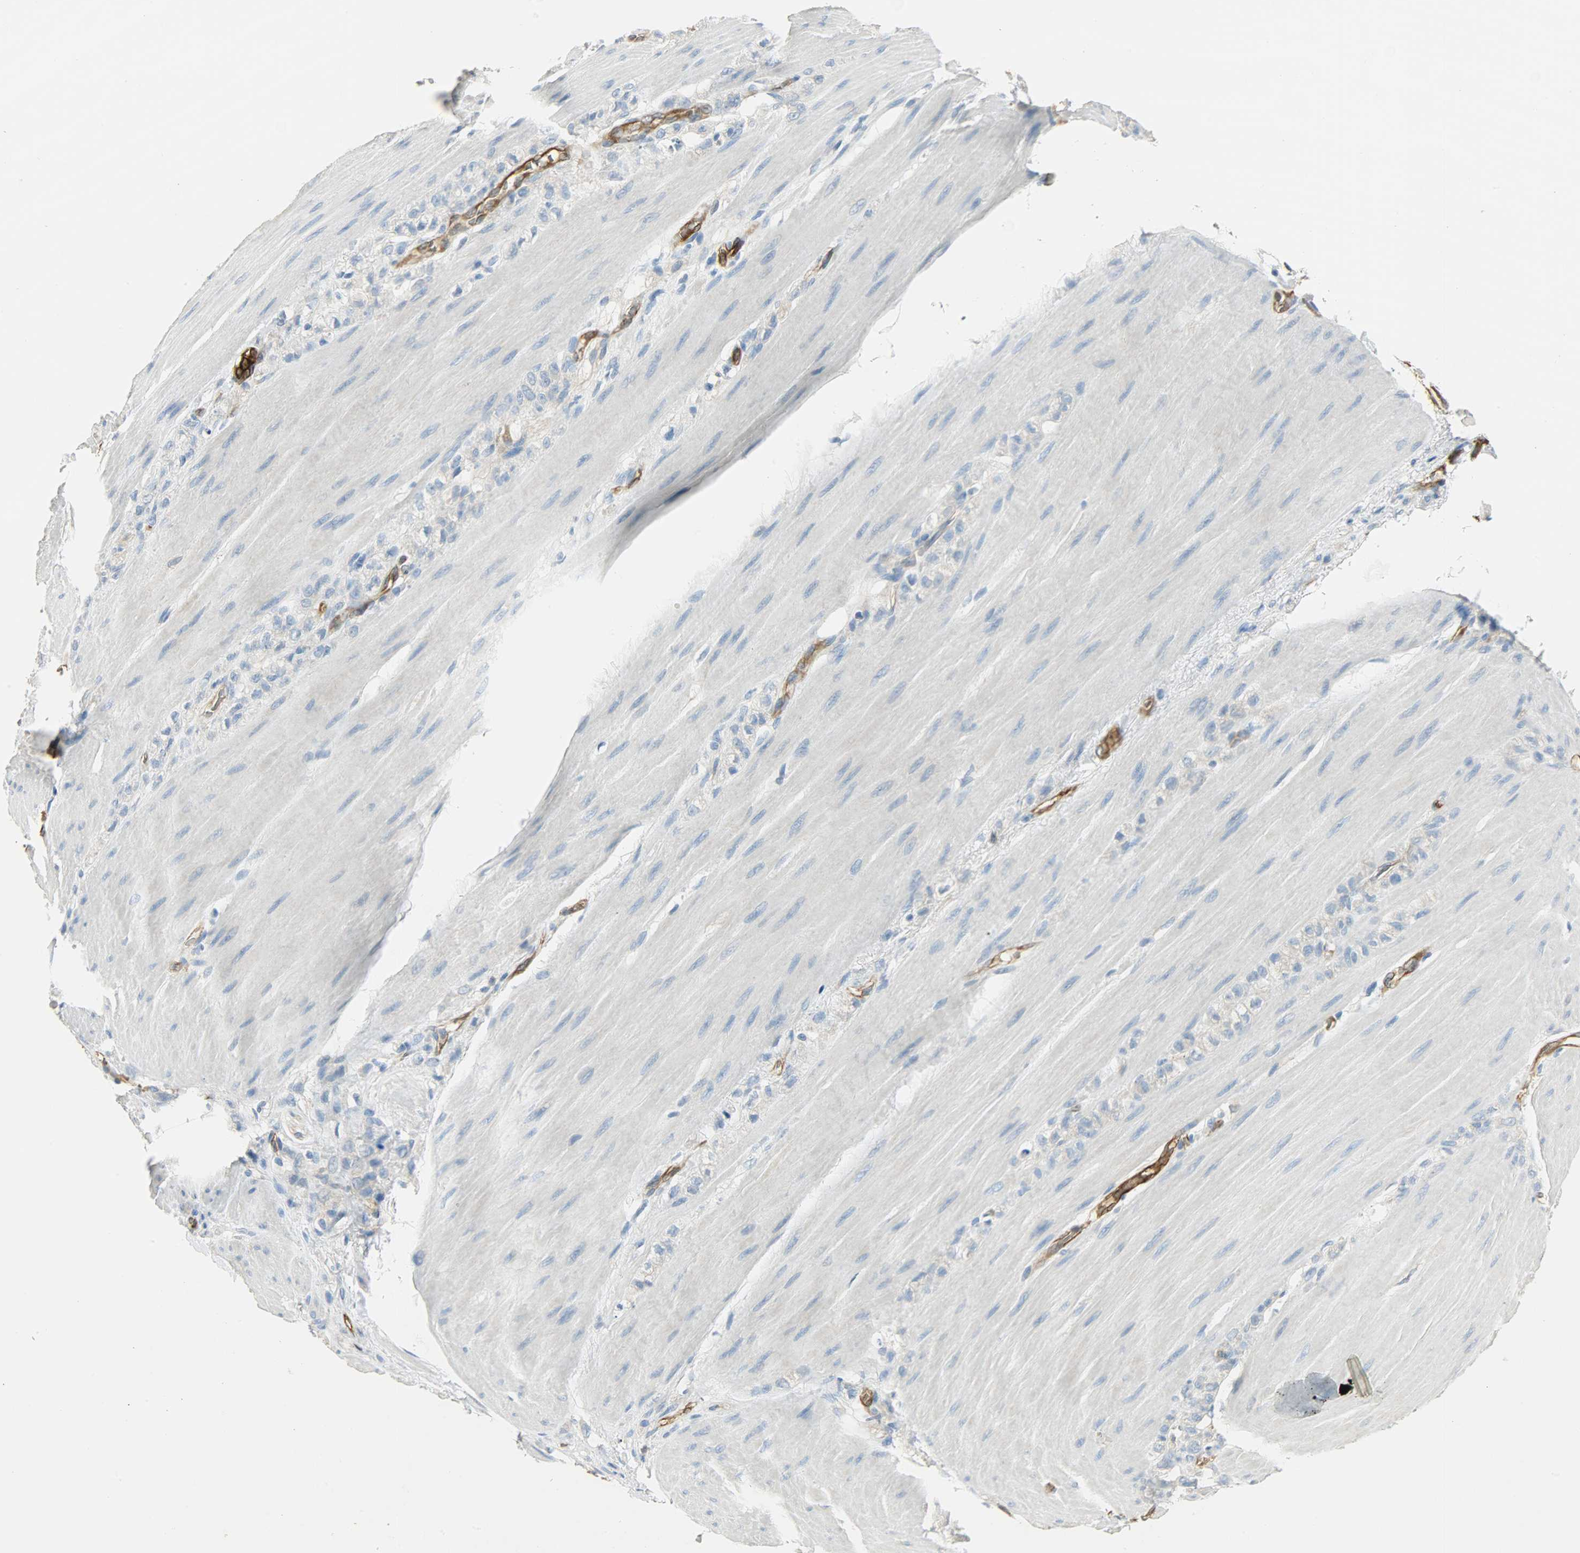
{"staining": {"intensity": "negative", "quantity": "none", "location": "none"}, "tissue": "stomach cancer", "cell_type": "Tumor cells", "image_type": "cancer", "snomed": [{"axis": "morphology", "description": "Adenocarcinoma, NOS"}, {"axis": "topography", "description": "Stomach"}], "caption": "A high-resolution micrograph shows immunohistochemistry (IHC) staining of stomach cancer (adenocarcinoma), which displays no significant staining in tumor cells.", "gene": "WARS1", "patient": {"sex": "male", "age": 82}}